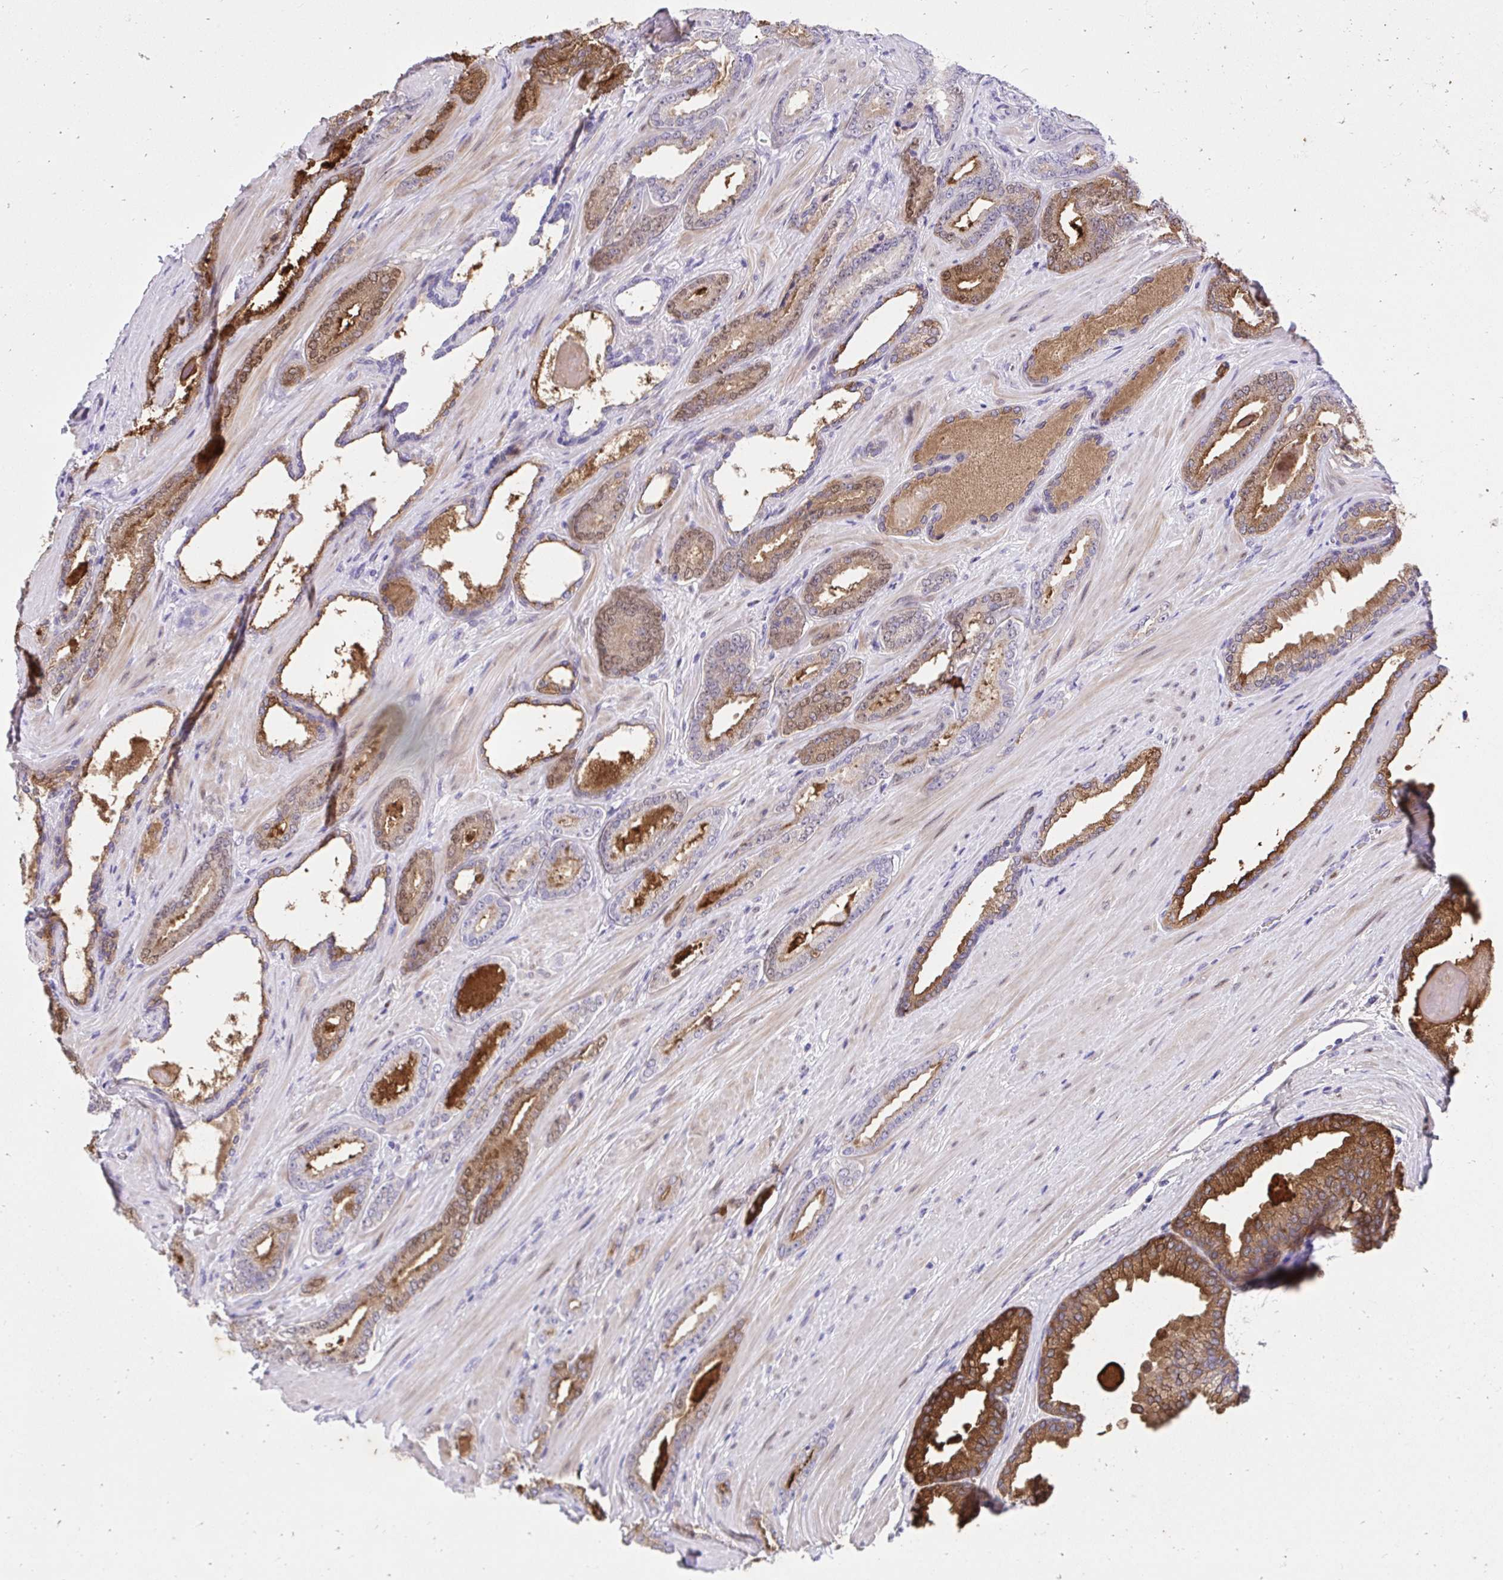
{"staining": {"intensity": "moderate", "quantity": "25%-75%", "location": "cytoplasmic/membranous,nuclear"}, "tissue": "prostate cancer", "cell_type": "Tumor cells", "image_type": "cancer", "snomed": [{"axis": "morphology", "description": "Adenocarcinoma, Low grade"}, {"axis": "topography", "description": "Prostate"}], "caption": "A brown stain shows moderate cytoplasmic/membranous and nuclear positivity of a protein in prostate low-grade adenocarcinoma tumor cells.", "gene": "KLK1", "patient": {"sex": "male", "age": 61}}